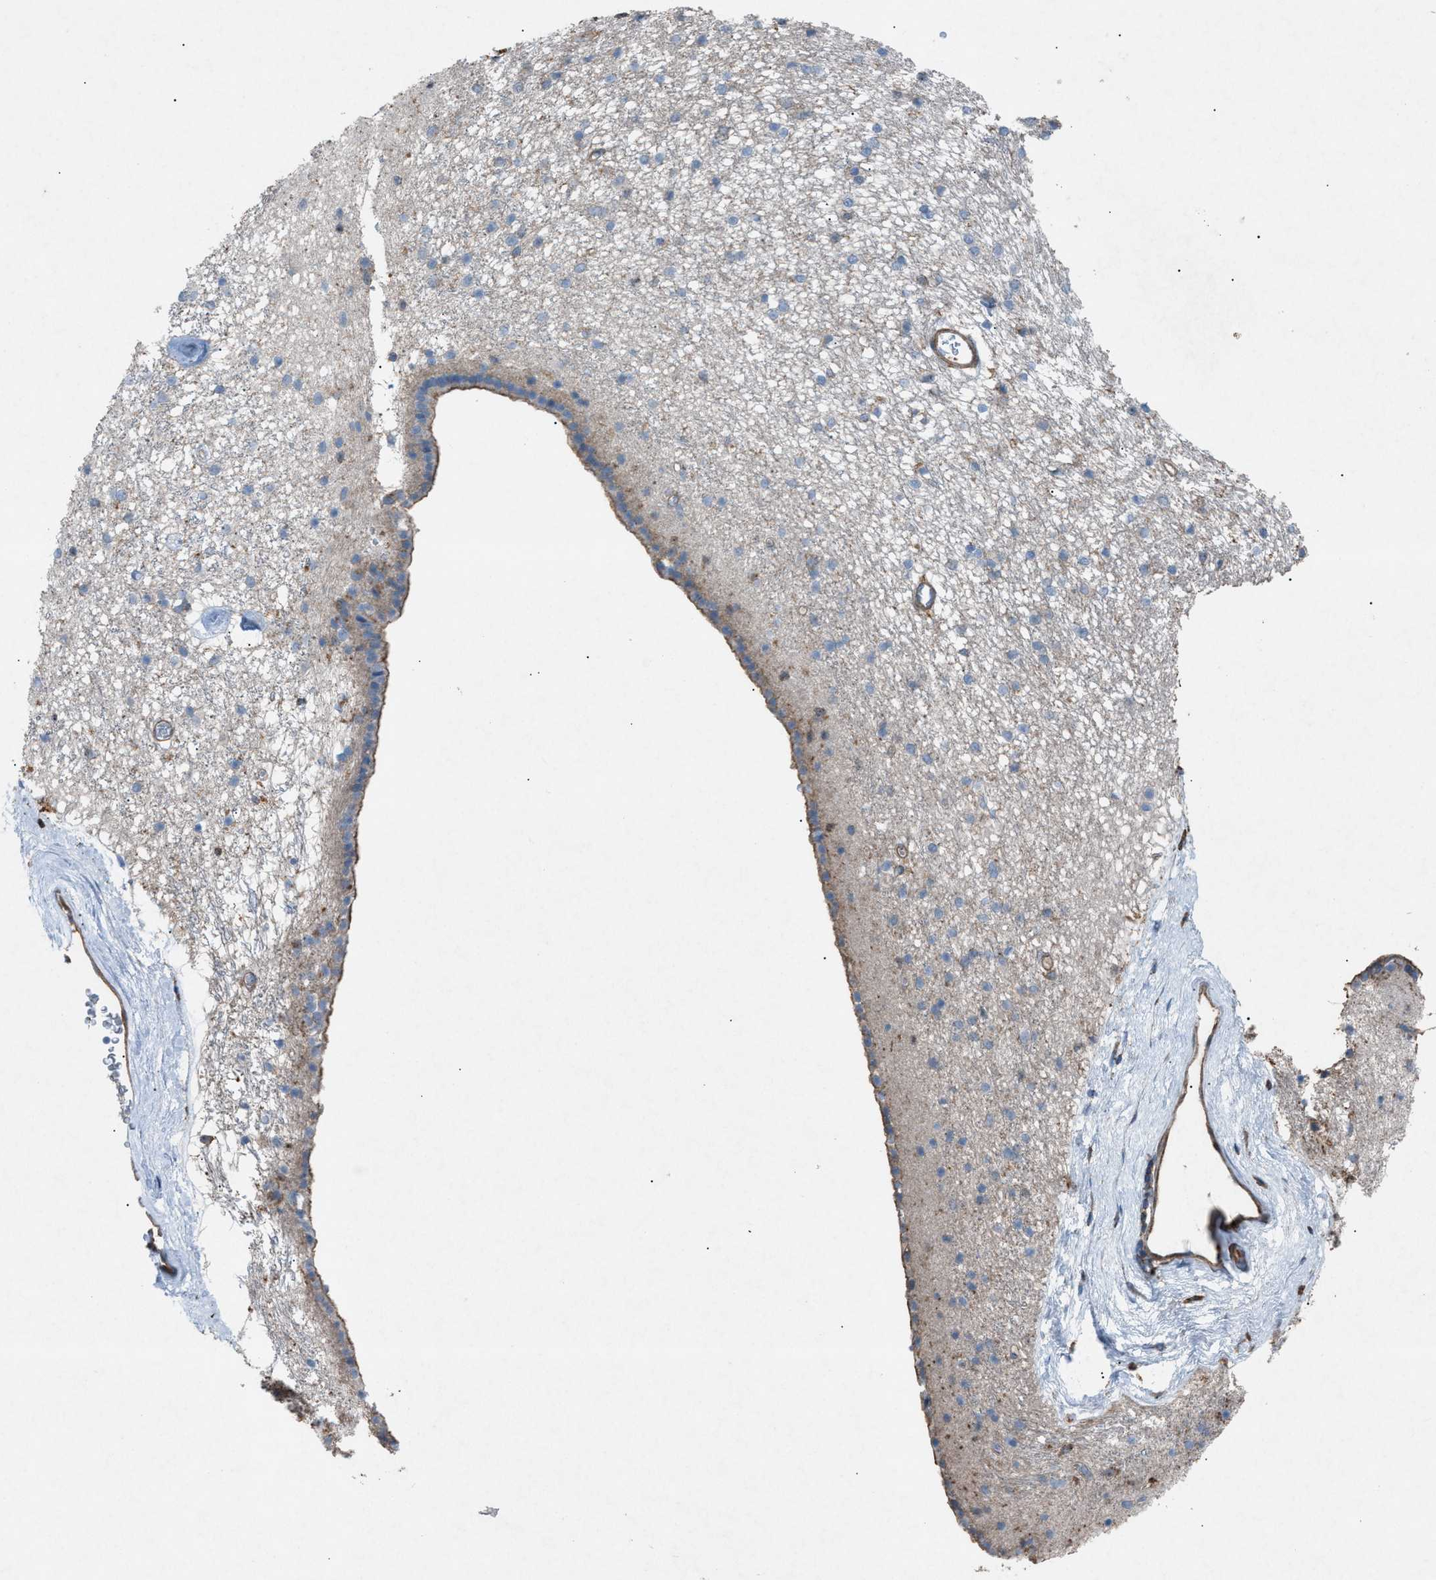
{"staining": {"intensity": "moderate", "quantity": "<25%", "location": "cytoplasmic/membranous"}, "tissue": "caudate", "cell_type": "Glial cells", "image_type": "normal", "snomed": [{"axis": "morphology", "description": "Normal tissue, NOS"}, {"axis": "topography", "description": "Lateral ventricle wall"}], "caption": "Brown immunohistochemical staining in benign caudate reveals moderate cytoplasmic/membranous expression in about <25% of glial cells.", "gene": "NCK2", "patient": {"sex": "female", "age": 19}}